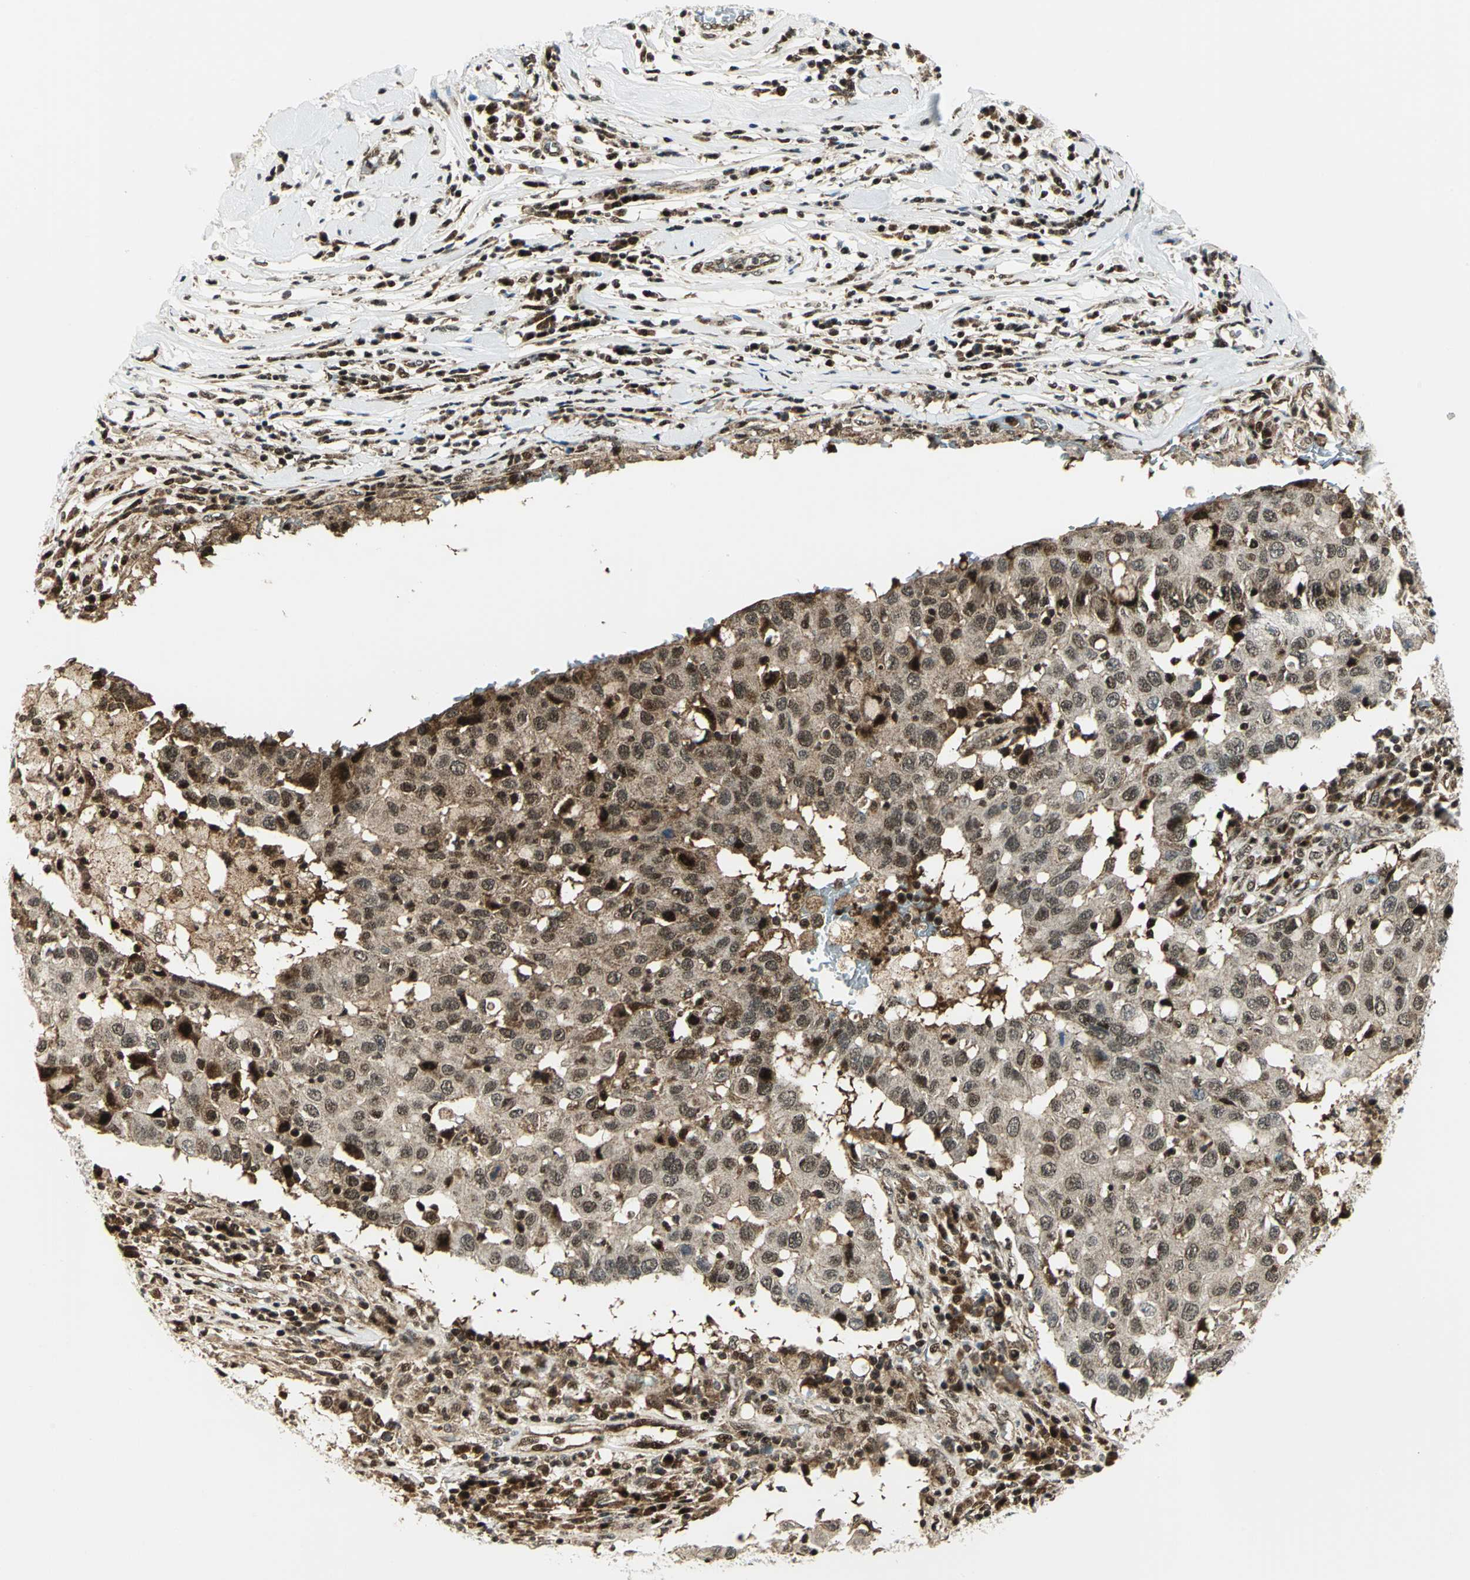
{"staining": {"intensity": "moderate", "quantity": ">75%", "location": "cytoplasmic/membranous,nuclear"}, "tissue": "breast cancer", "cell_type": "Tumor cells", "image_type": "cancer", "snomed": [{"axis": "morphology", "description": "Duct carcinoma"}, {"axis": "topography", "description": "Breast"}], "caption": "About >75% of tumor cells in human breast cancer reveal moderate cytoplasmic/membranous and nuclear protein positivity as visualized by brown immunohistochemical staining.", "gene": "COPS5", "patient": {"sex": "female", "age": 27}}